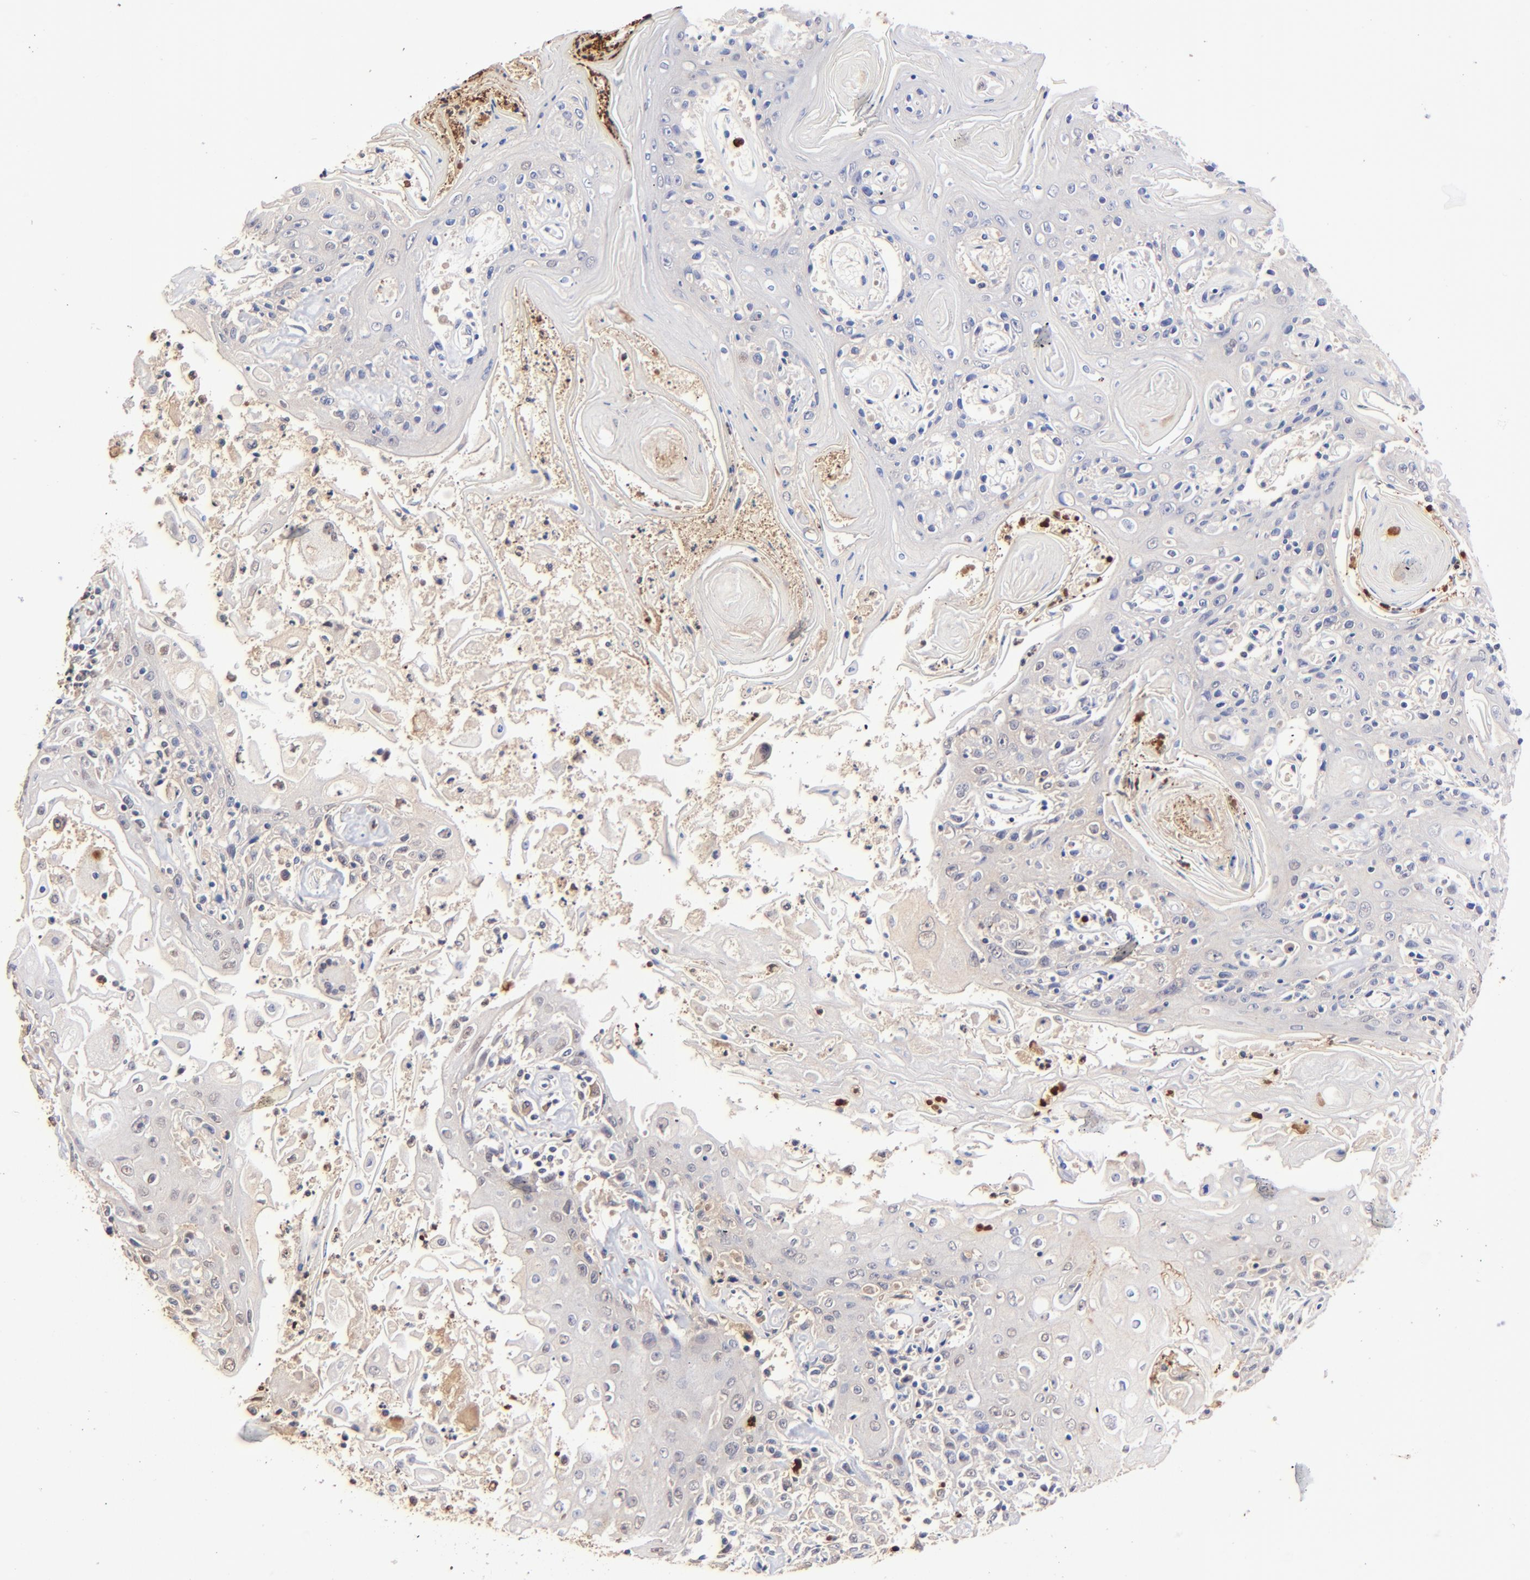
{"staining": {"intensity": "negative", "quantity": "none", "location": "none"}, "tissue": "head and neck cancer", "cell_type": "Tumor cells", "image_type": "cancer", "snomed": [{"axis": "morphology", "description": "Squamous cell carcinoma, NOS"}, {"axis": "topography", "description": "Oral tissue"}, {"axis": "topography", "description": "Head-Neck"}], "caption": "Tumor cells are negative for brown protein staining in squamous cell carcinoma (head and neck).", "gene": "BBOF1", "patient": {"sex": "female", "age": 76}}